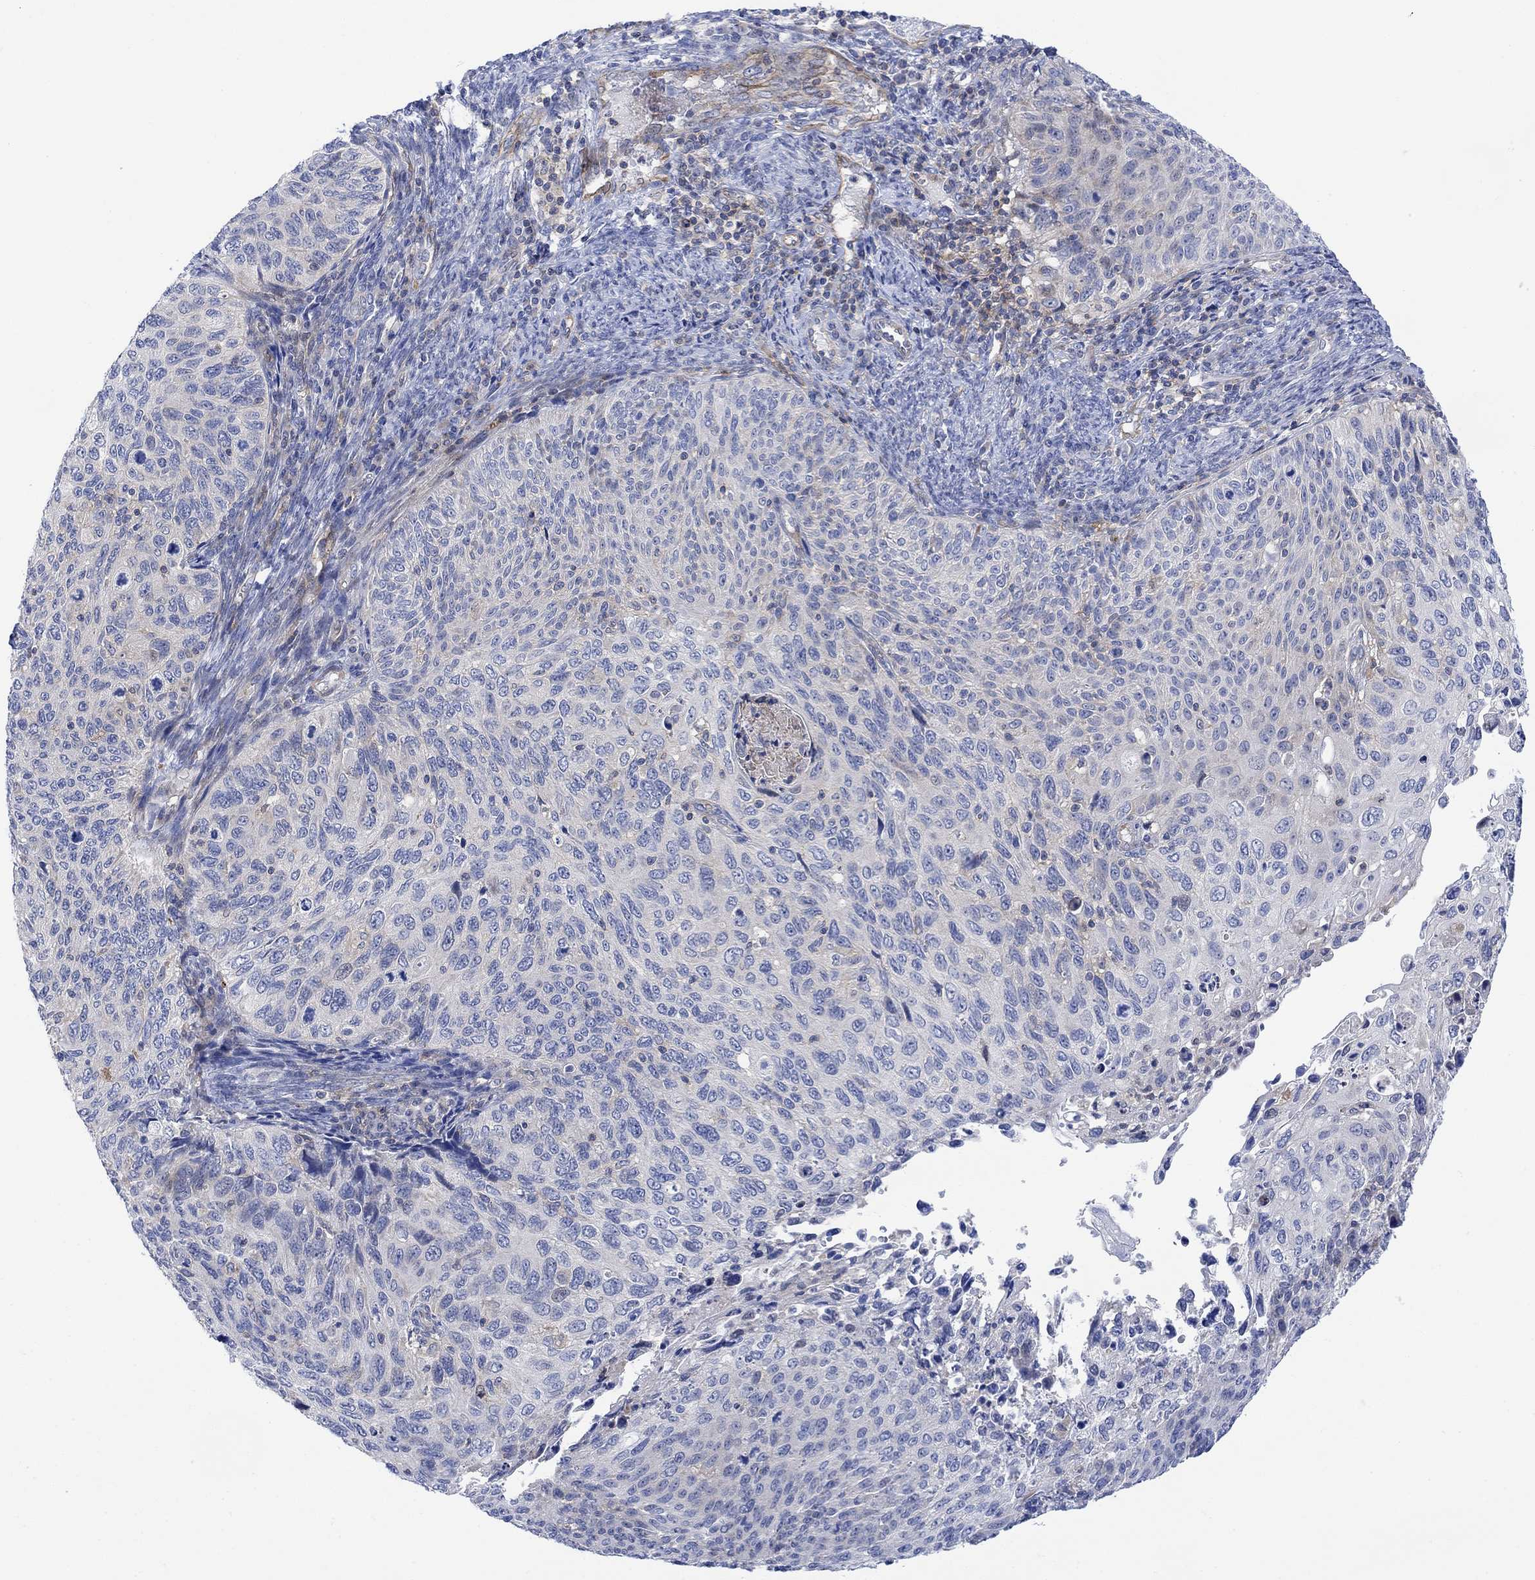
{"staining": {"intensity": "negative", "quantity": "none", "location": "none"}, "tissue": "cervical cancer", "cell_type": "Tumor cells", "image_type": "cancer", "snomed": [{"axis": "morphology", "description": "Squamous cell carcinoma, NOS"}, {"axis": "topography", "description": "Cervix"}], "caption": "Squamous cell carcinoma (cervical) was stained to show a protein in brown. There is no significant staining in tumor cells. (Immunohistochemistry (ihc), brightfield microscopy, high magnification).", "gene": "ARSK", "patient": {"sex": "female", "age": 70}}